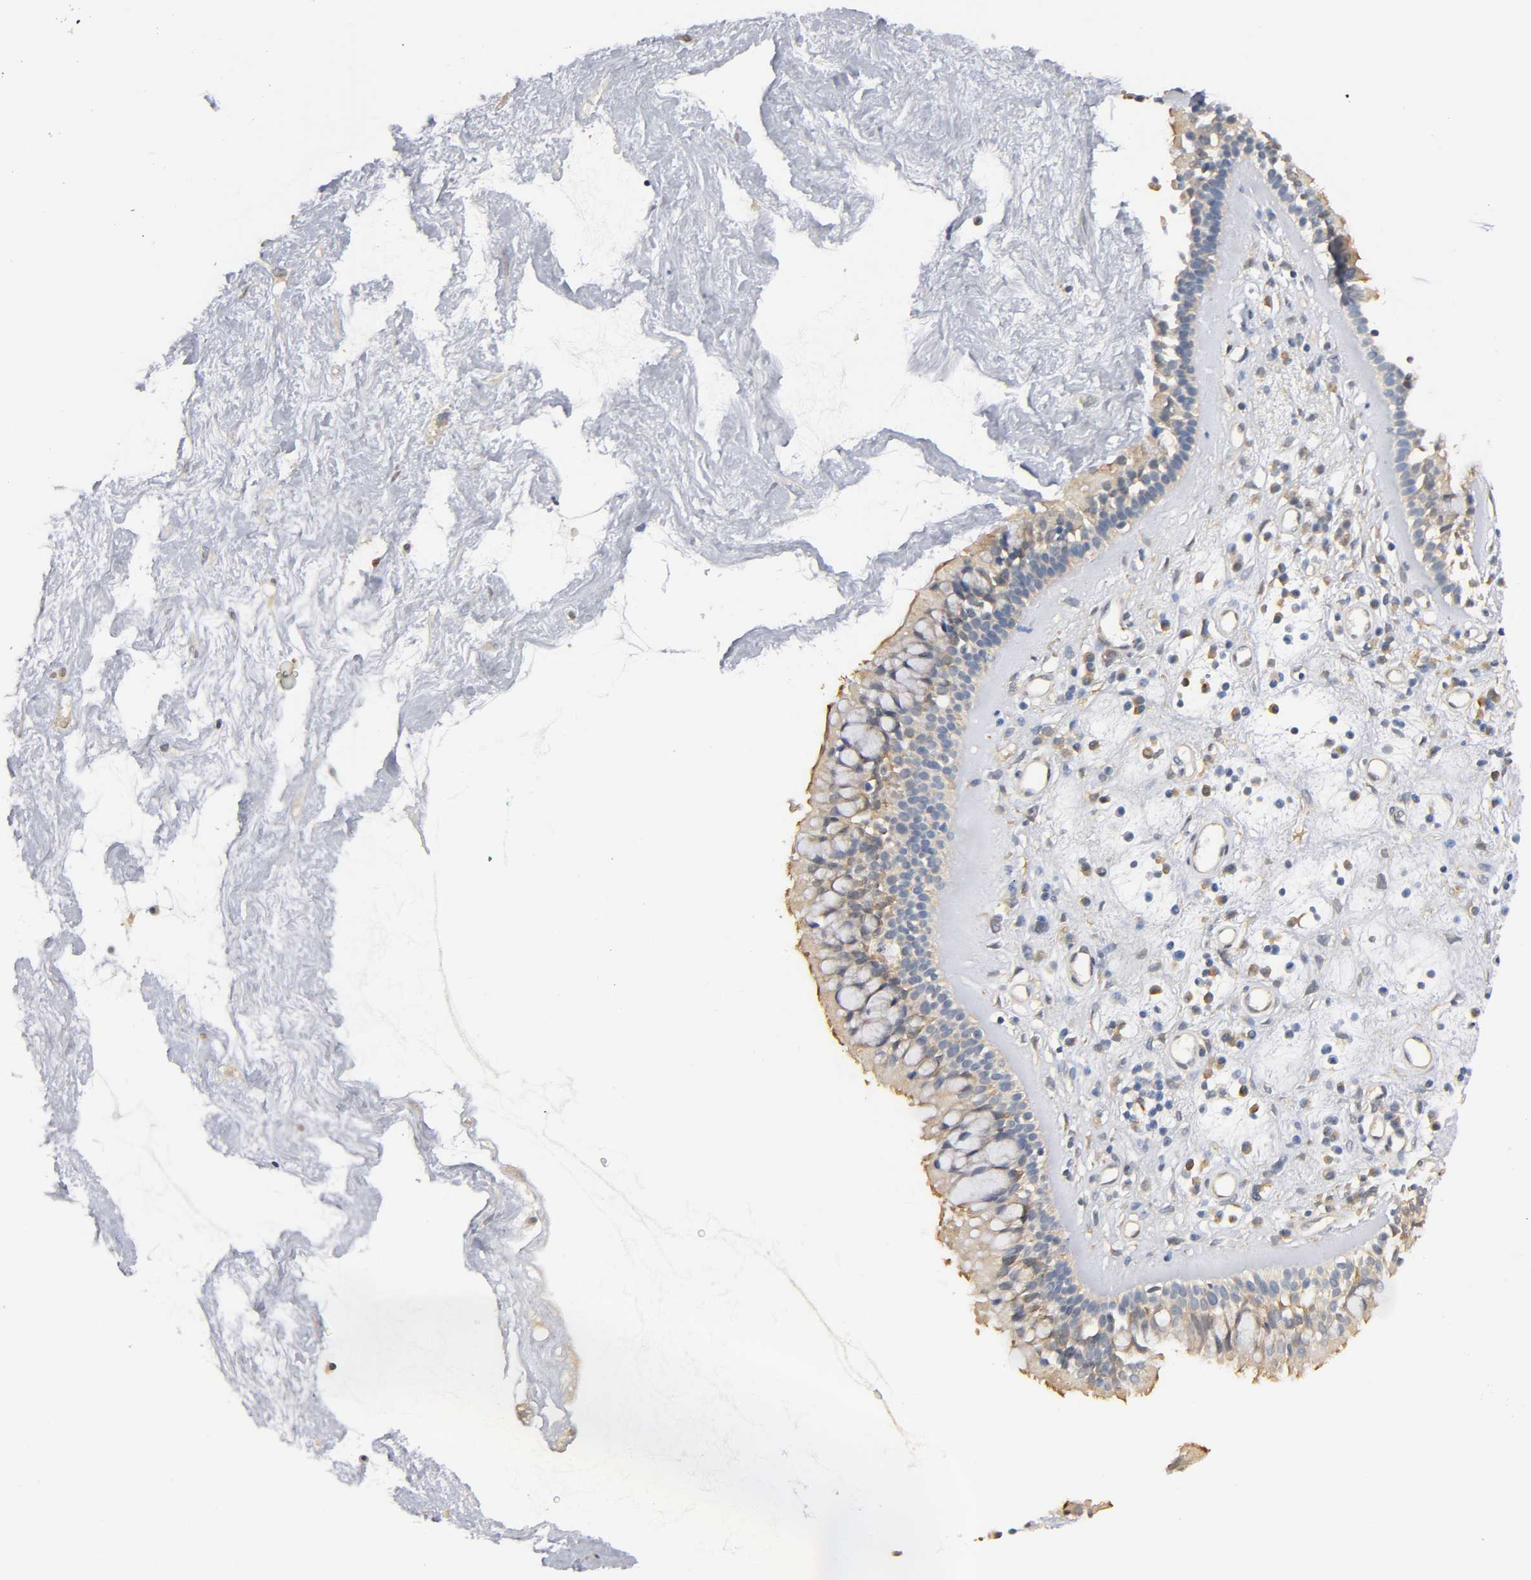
{"staining": {"intensity": "negative", "quantity": "none", "location": "none"}, "tissue": "nasopharynx", "cell_type": "Respiratory epithelial cells", "image_type": "normal", "snomed": [{"axis": "morphology", "description": "Normal tissue, NOS"}, {"axis": "morphology", "description": "Inflammation, NOS"}, {"axis": "topography", "description": "Nasopharynx"}], "caption": "Histopathology image shows no protein expression in respiratory epithelial cells of normal nasopharynx.", "gene": "PDE5A", "patient": {"sex": "male", "age": 48}}